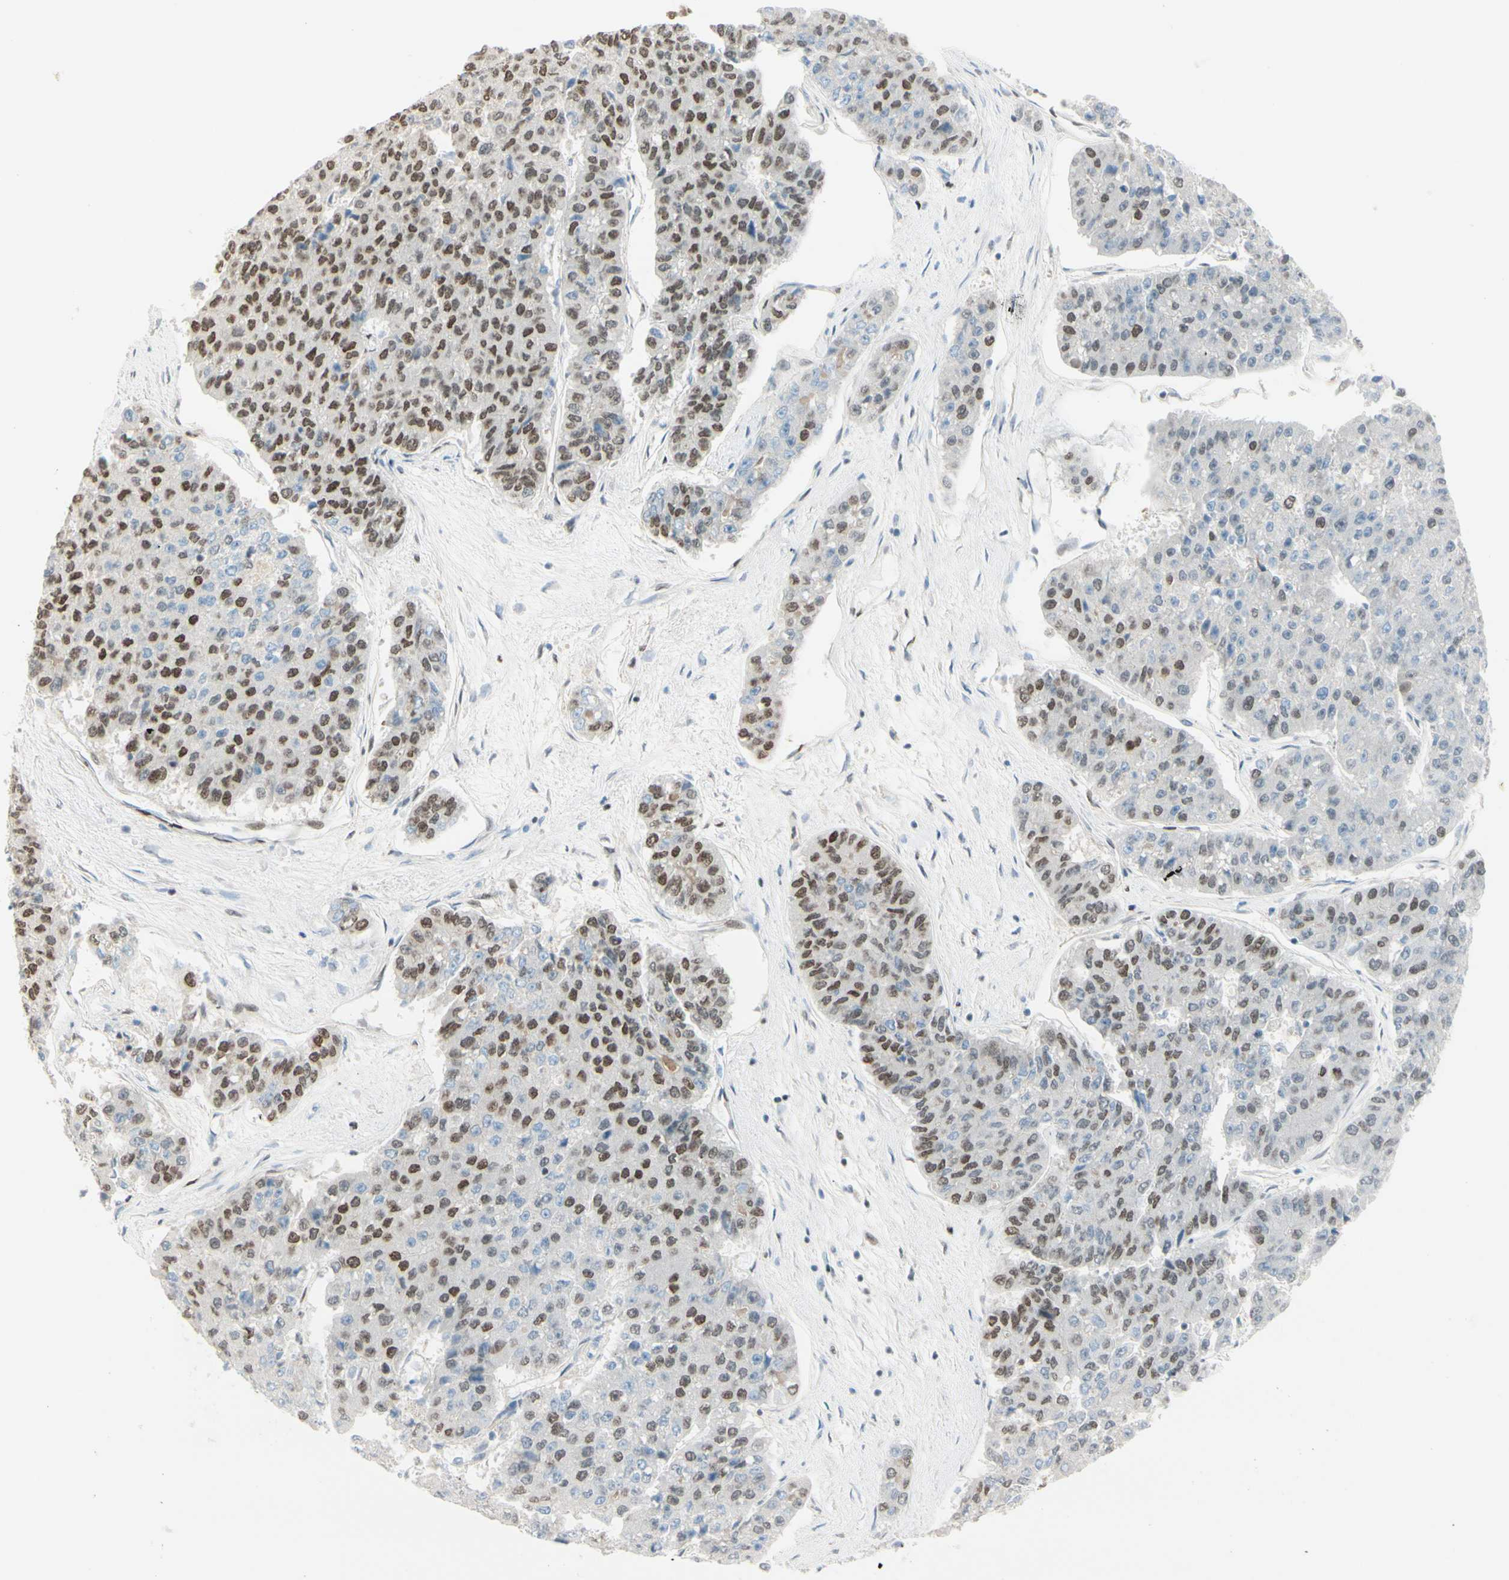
{"staining": {"intensity": "moderate", "quantity": "<25%", "location": "nuclear"}, "tissue": "pancreatic cancer", "cell_type": "Tumor cells", "image_type": "cancer", "snomed": [{"axis": "morphology", "description": "Adenocarcinoma, NOS"}, {"axis": "topography", "description": "Pancreas"}], "caption": "A brown stain highlights moderate nuclear expression of a protein in pancreatic cancer (adenocarcinoma) tumor cells.", "gene": "SUFU", "patient": {"sex": "male", "age": 50}}